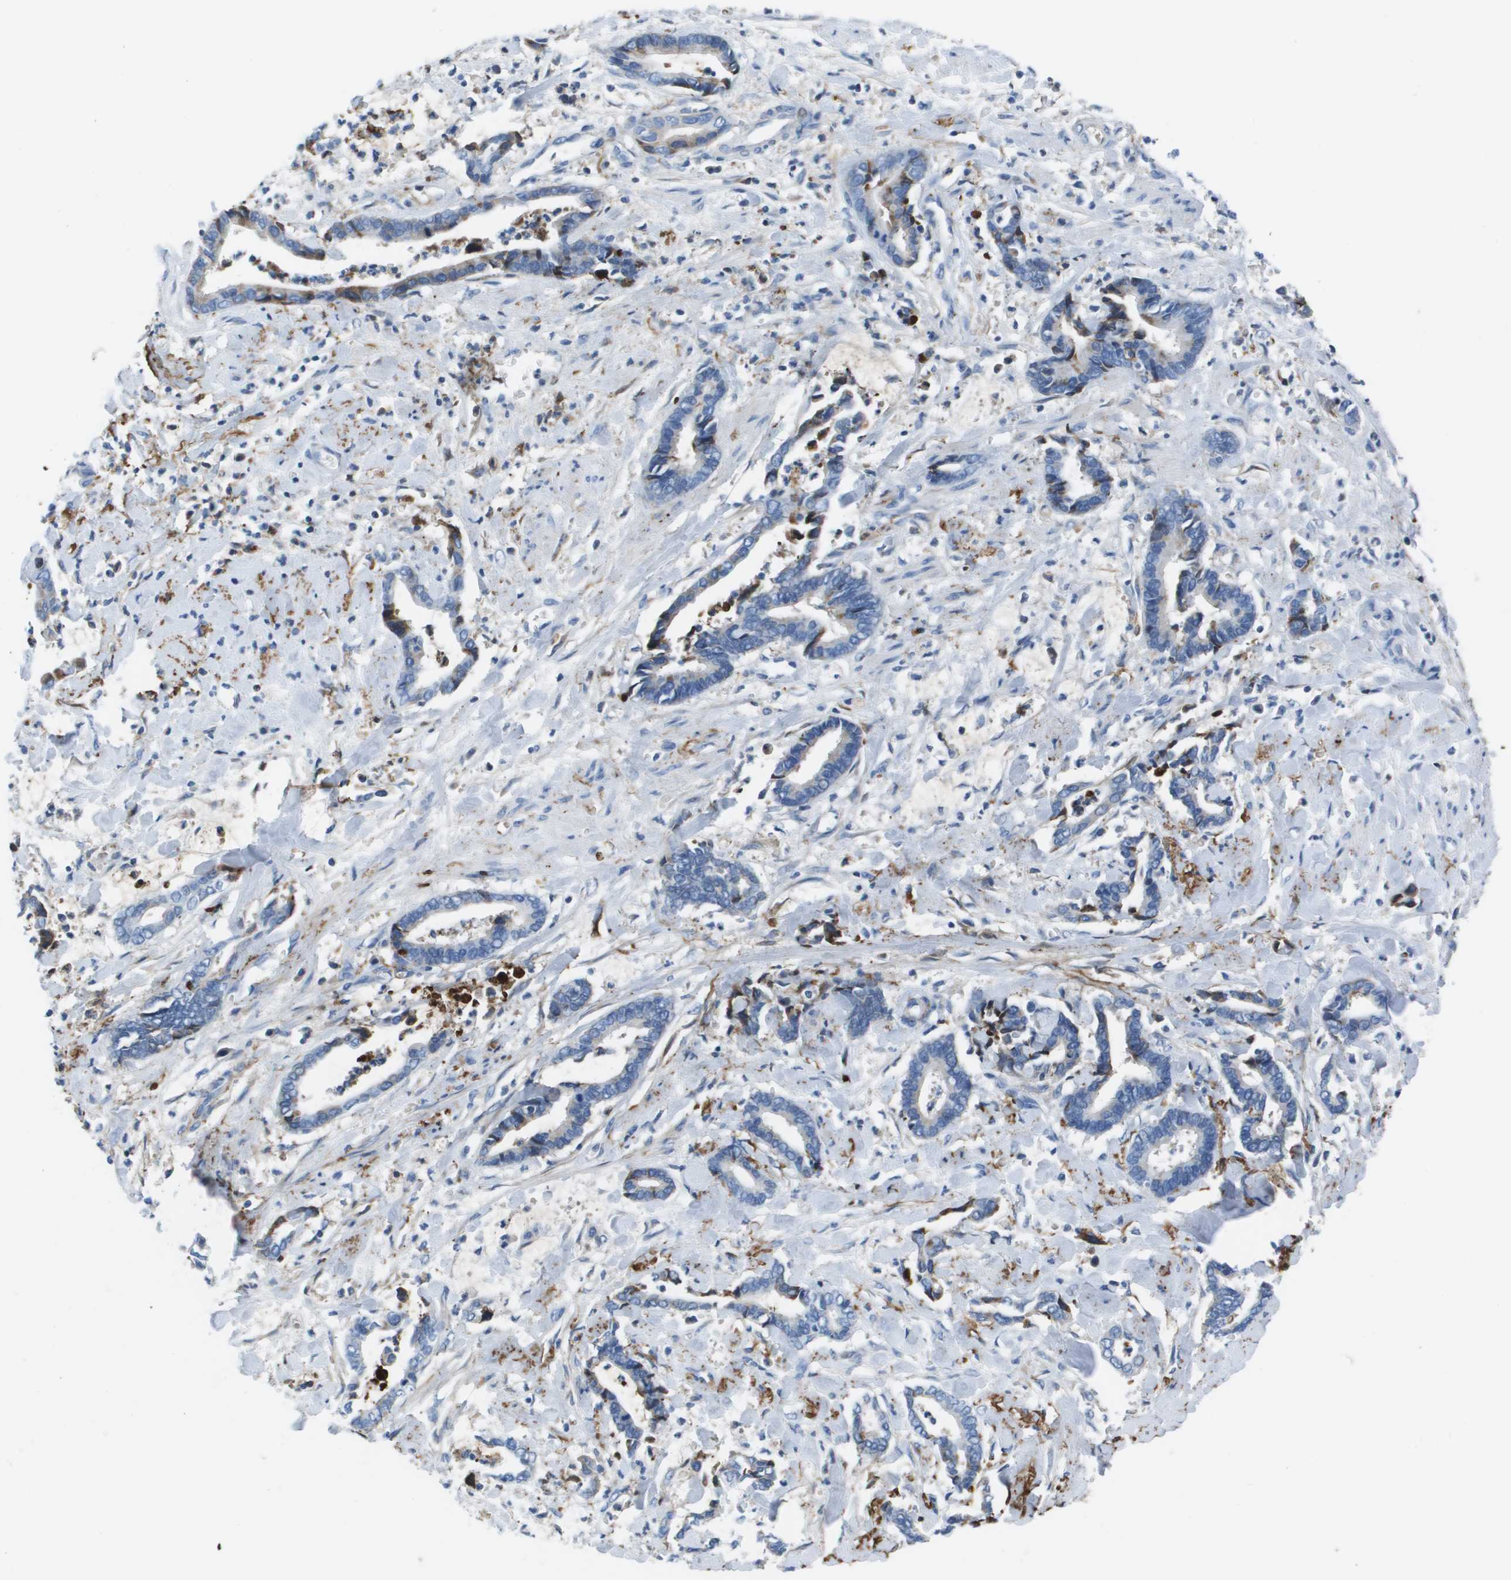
{"staining": {"intensity": "negative", "quantity": "none", "location": "none"}, "tissue": "cervical cancer", "cell_type": "Tumor cells", "image_type": "cancer", "snomed": [{"axis": "morphology", "description": "Adenocarcinoma, NOS"}, {"axis": "topography", "description": "Cervix"}], "caption": "Tumor cells are negative for protein expression in human cervical adenocarcinoma. (Stains: DAB IHC with hematoxylin counter stain, Microscopy: brightfield microscopy at high magnification).", "gene": "VTN", "patient": {"sex": "female", "age": 44}}